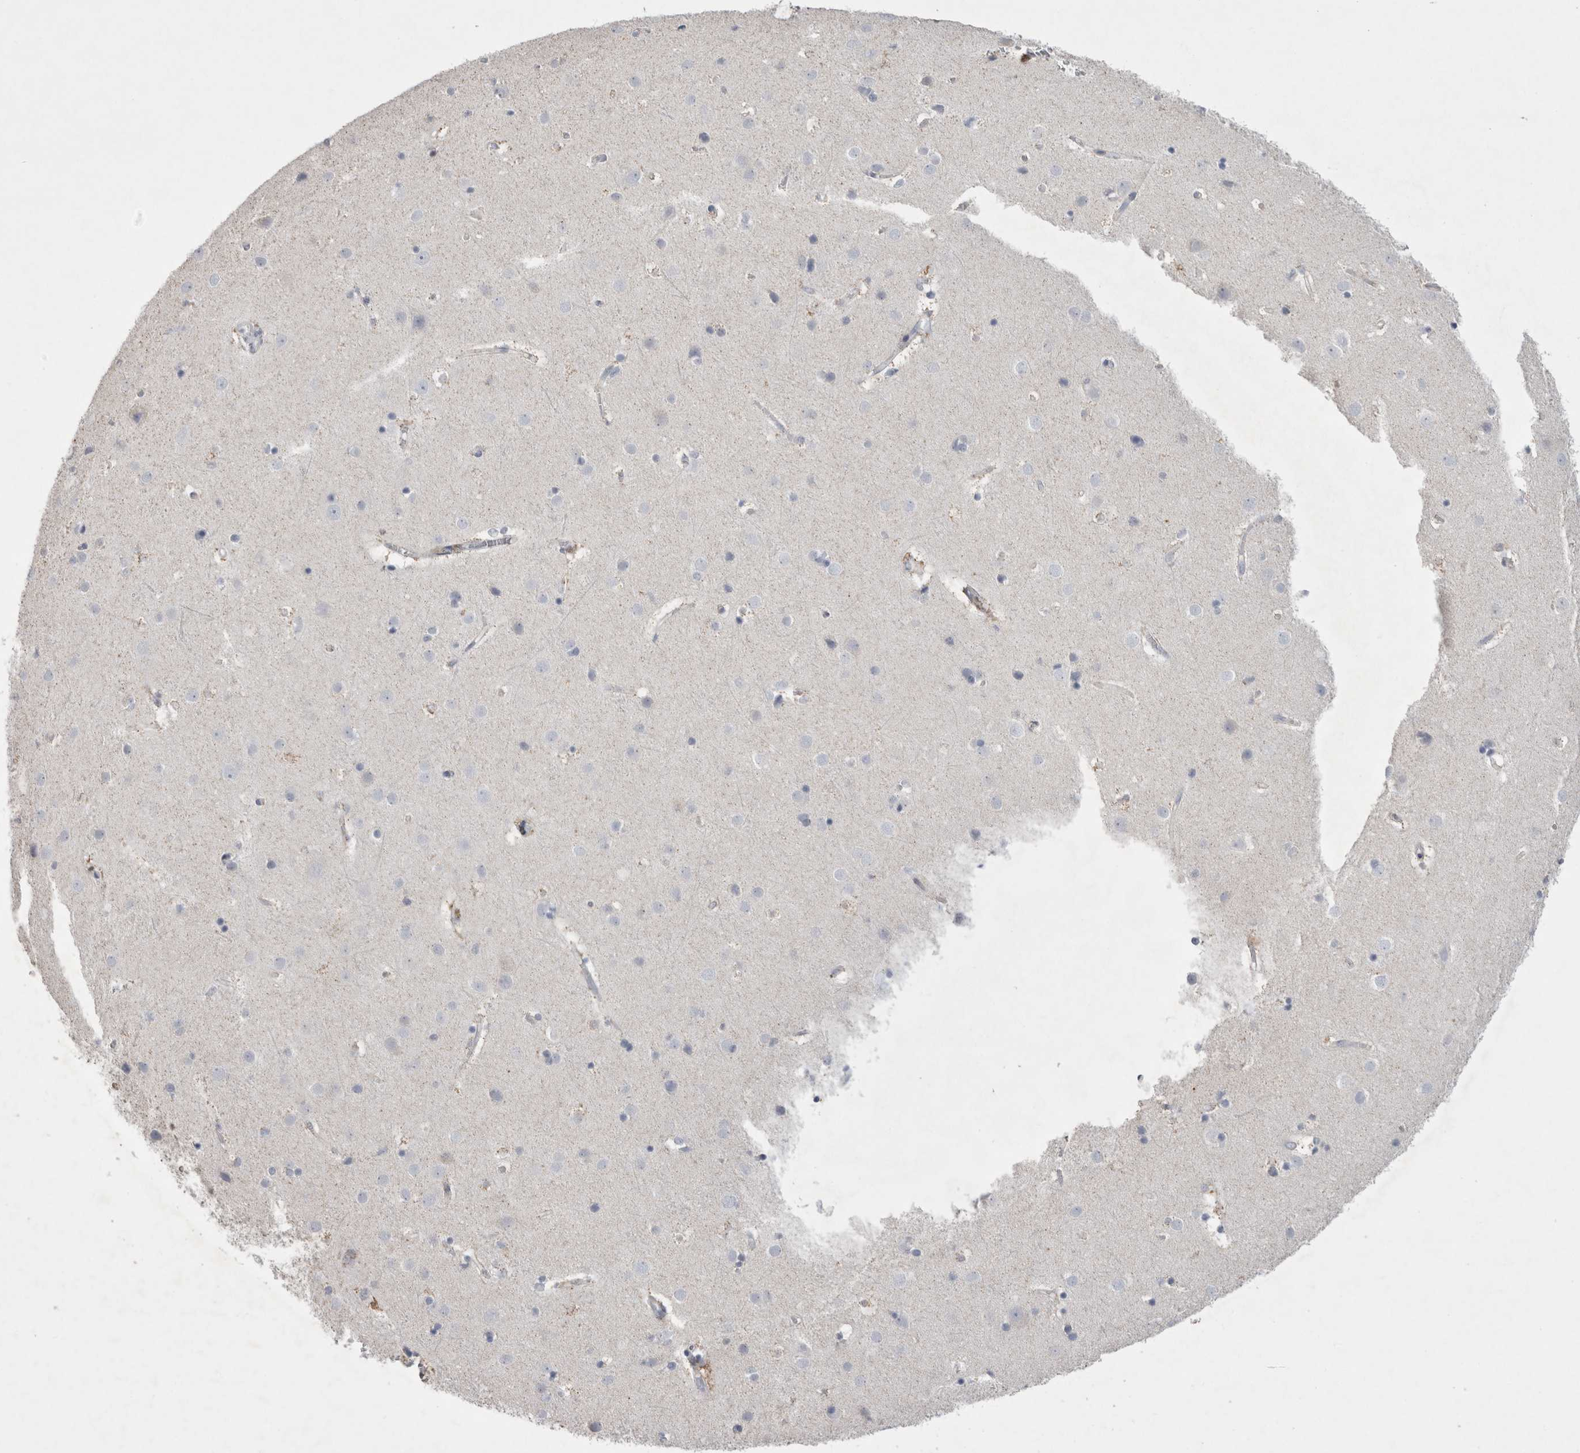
{"staining": {"intensity": "negative", "quantity": "none", "location": "none"}, "tissue": "cerebral cortex", "cell_type": "Endothelial cells", "image_type": "normal", "snomed": [{"axis": "morphology", "description": "Normal tissue, NOS"}, {"axis": "topography", "description": "Cerebral cortex"}], "caption": "High power microscopy micrograph of an immunohistochemistry (IHC) photomicrograph of benign cerebral cortex, revealing no significant staining in endothelial cells.", "gene": "AGMAT", "patient": {"sex": "male", "age": 54}}